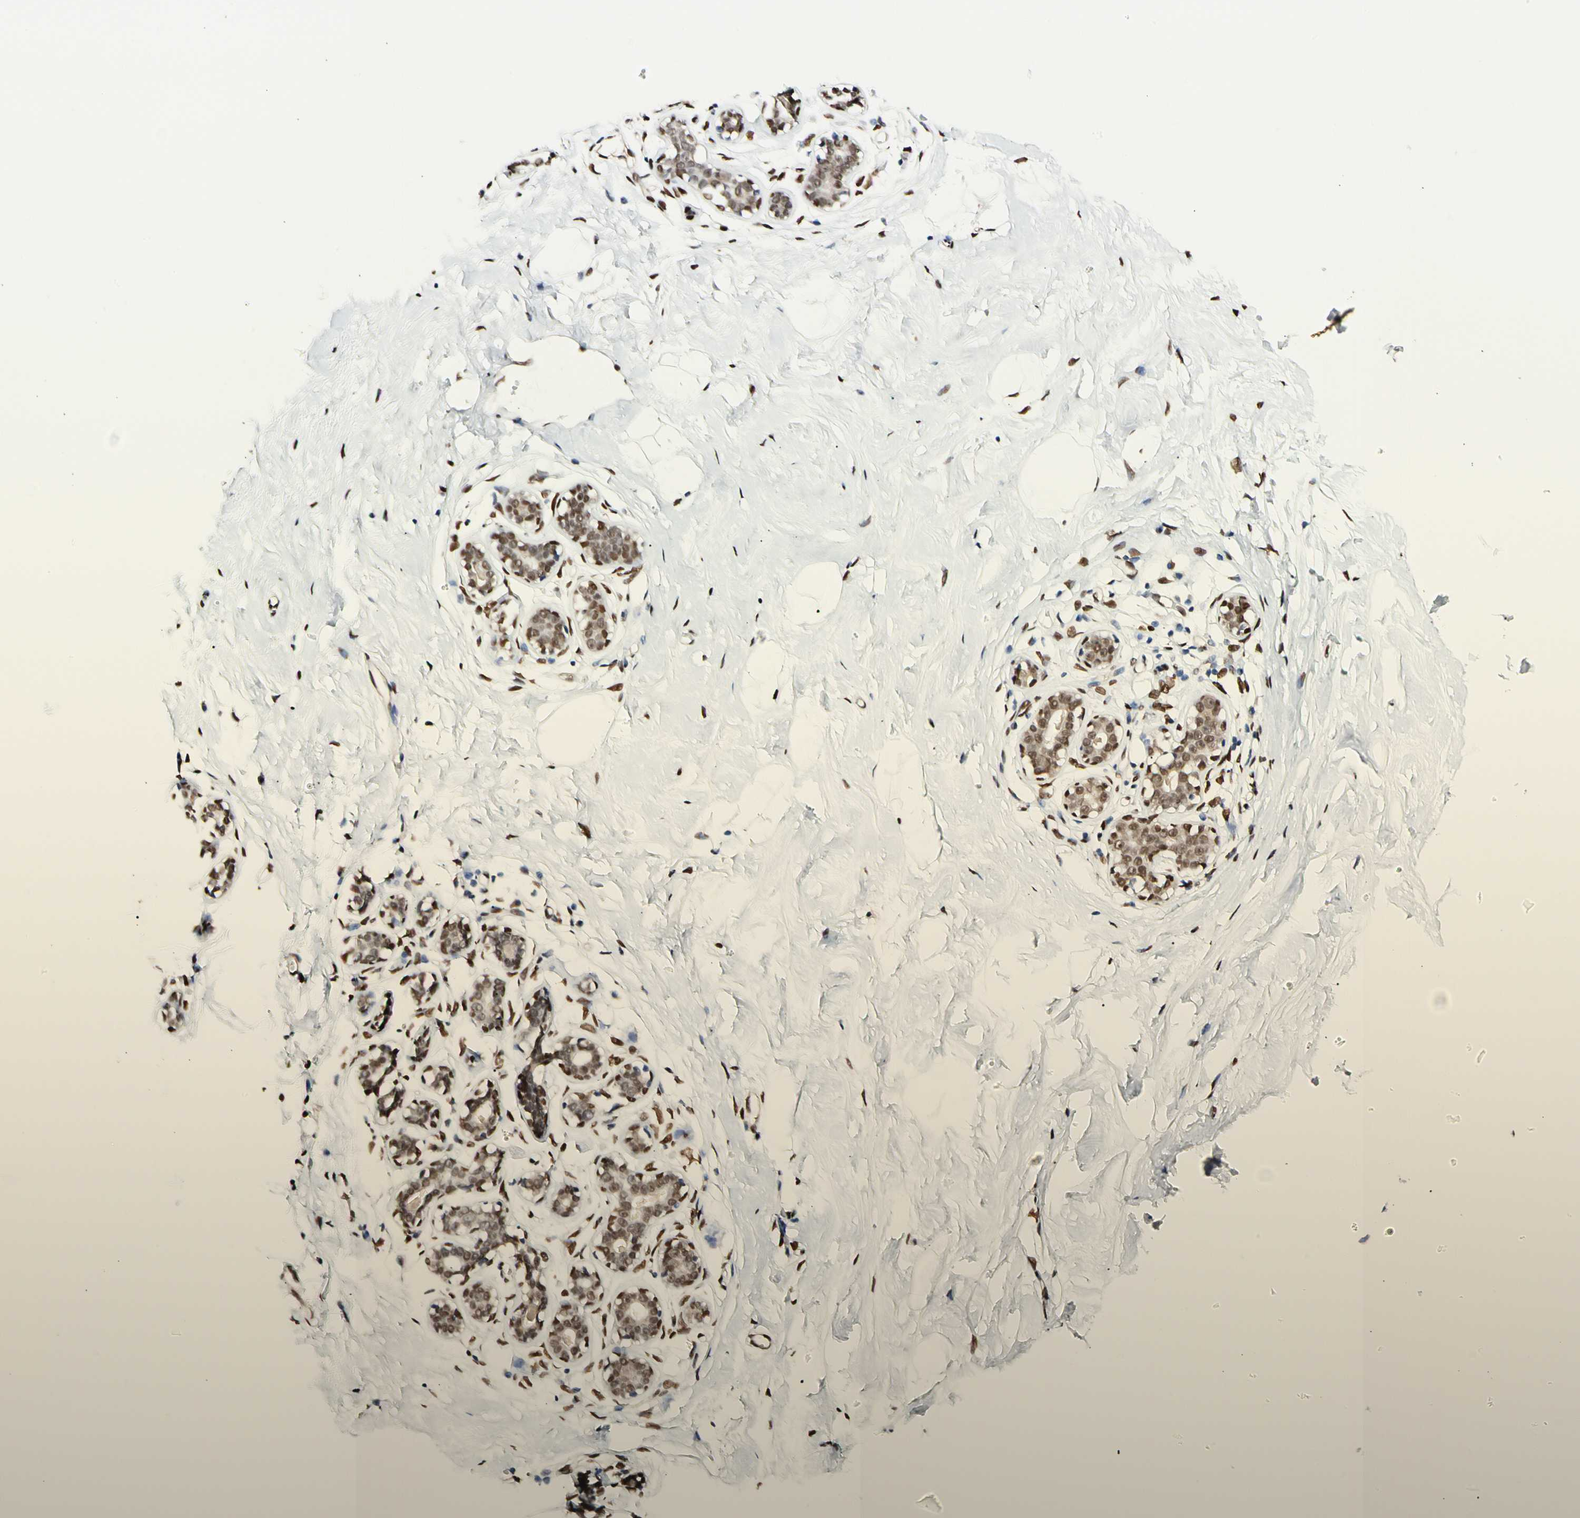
{"staining": {"intensity": "moderate", "quantity": ">75%", "location": "nuclear"}, "tissue": "breast", "cell_type": "Adipocytes", "image_type": "normal", "snomed": [{"axis": "morphology", "description": "Normal tissue, NOS"}, {"axis": "topography", "description": "Breast"}], "caption": "Immunohistochemical staining of benign breast exhibits moderate nuclear protein positivity in about >75% of adipocytes.", "gene": "NFIA", "patient": {"sex": "female", "age": 23}}